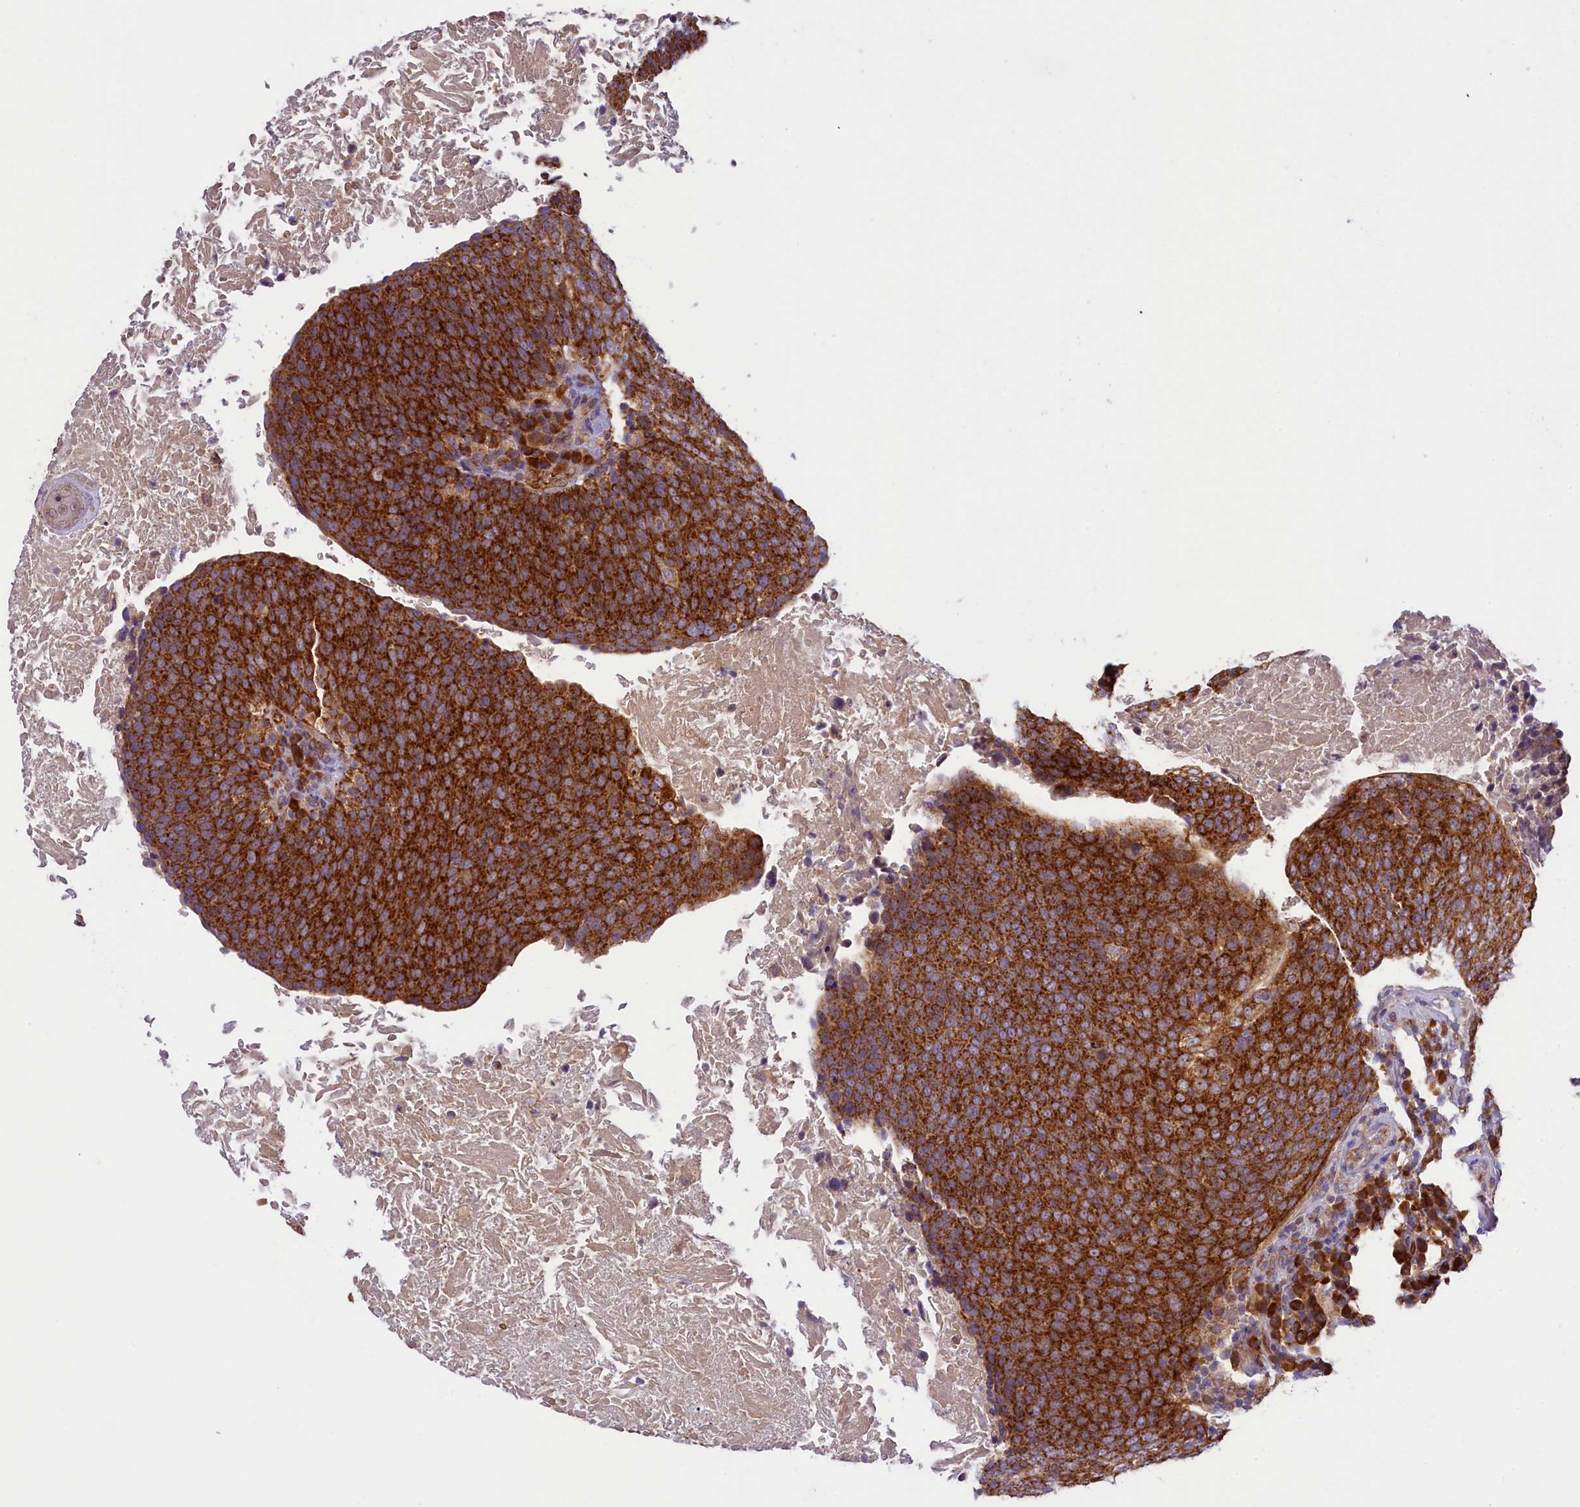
{"staining": {"intensity": "strong", "quantity": ">75%", "location": "cytoplasmic/membranous"}, "tissue": "head and neck cancer", "cell_type": "Tumor cells", "image_type": "cancer", "snomed": [{"axis": "morphology", "description": "Squamous cell carcinoma, NOS"}, {"axis": "morphology", "description": "Squamous cell carcinoma, metastatic, NOS"}, {"axis": "topography", "description": "Lymph node"}, {"axis": "topography", "description": "Head-Neck"}], "caption": "DAB (3,3'-diaminobenzidine) immunohistochemical staining of head and neck cancer displays strong cytoplasmic/membranous protein positivity in about >75% of tumor cells.", "gene": "LARP4", "patient": {"sex": "male", "age": 62}}